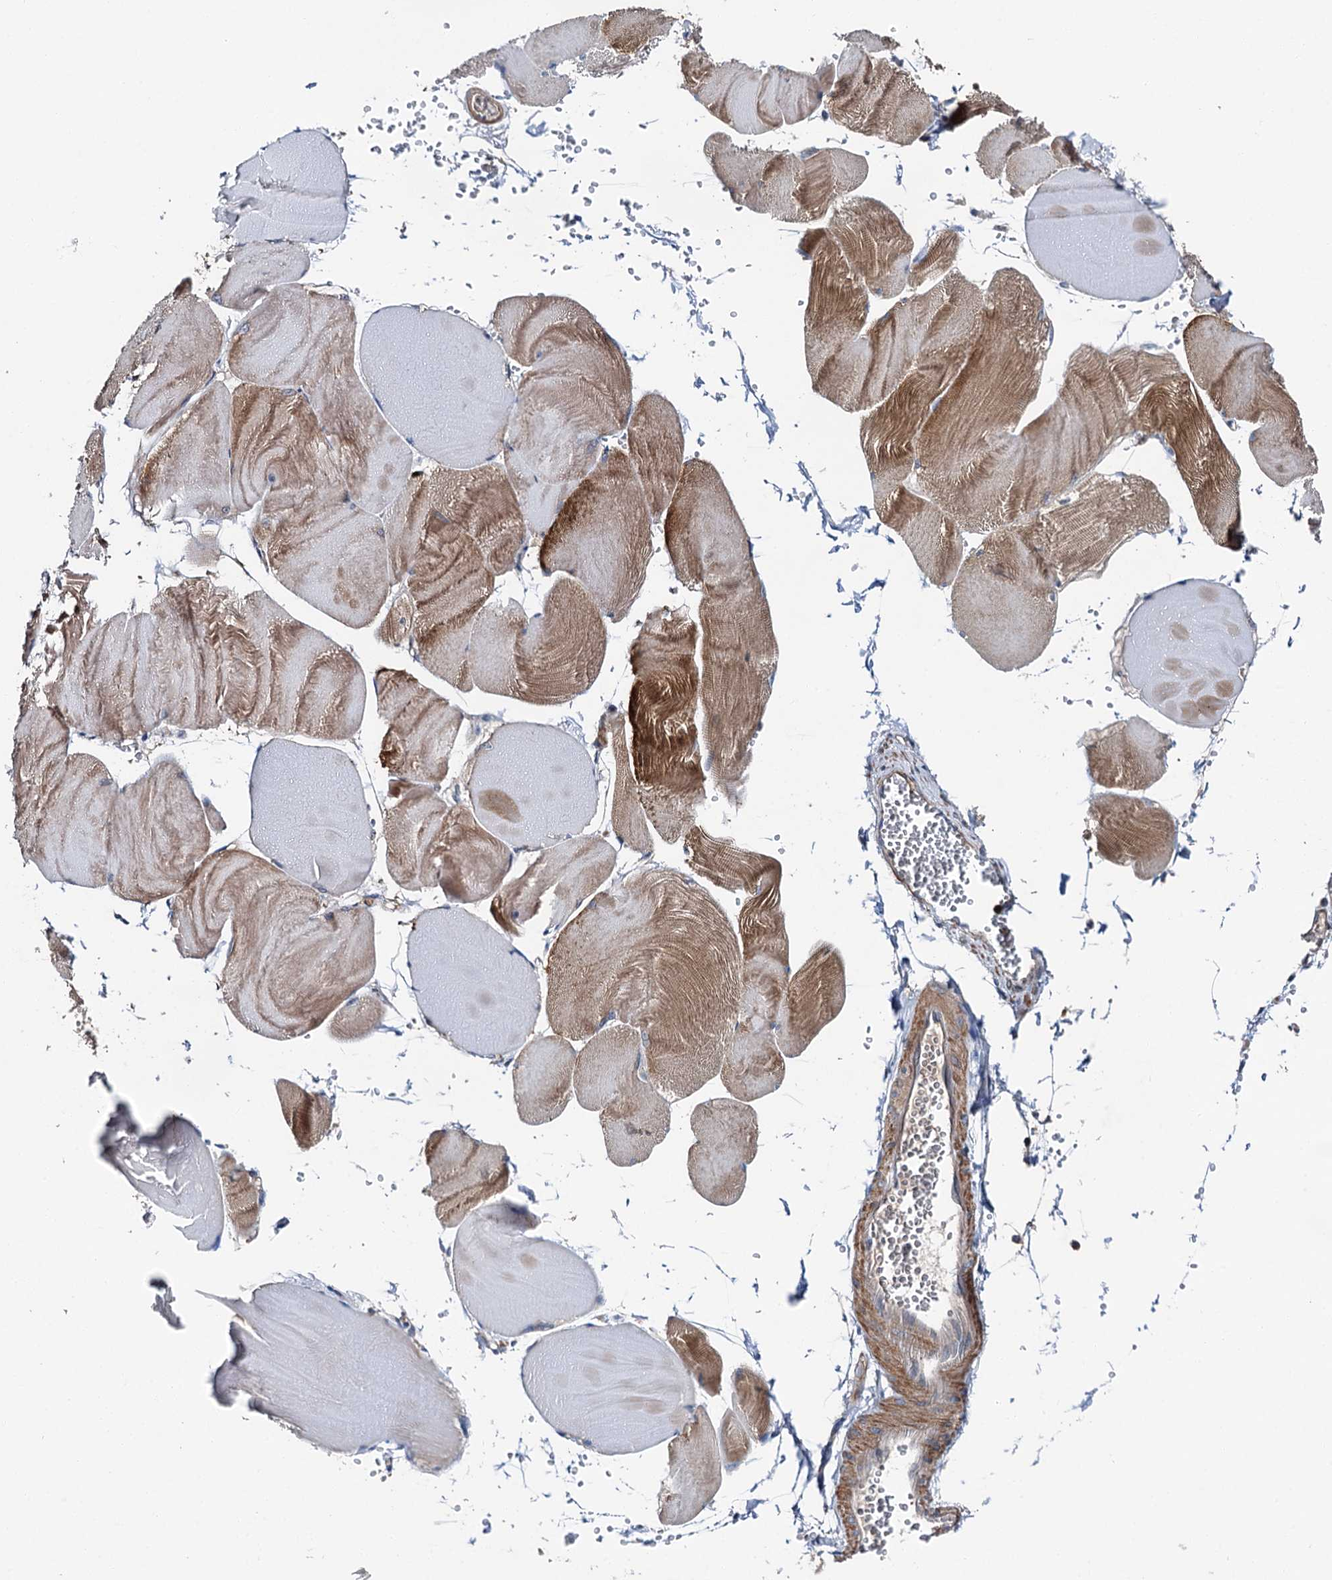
{"staining": {"intensity": "moderate", "quantity": "25%-75%", "location": "cytoplasmic/membranous"}, "tissue": "skeletal muscle", "cell_type": "Myocytes", "image_type": "normal", "snomed": [{"axis": "morphology", "description": "Normal tissue, NOS"}, {"axis": "morphology", "description": "Basal cell carcinoma"}, {"axis": "topography", "description": "Skeletal muscle"}], "caption": "Protein staining shows moderate cytoplasmic/membranous expression in approximately 25%-75% of myocytes in benign skeletal muscle.", "gene": "SLC22A25", "patient": {"sex": "female", "age": 64}}